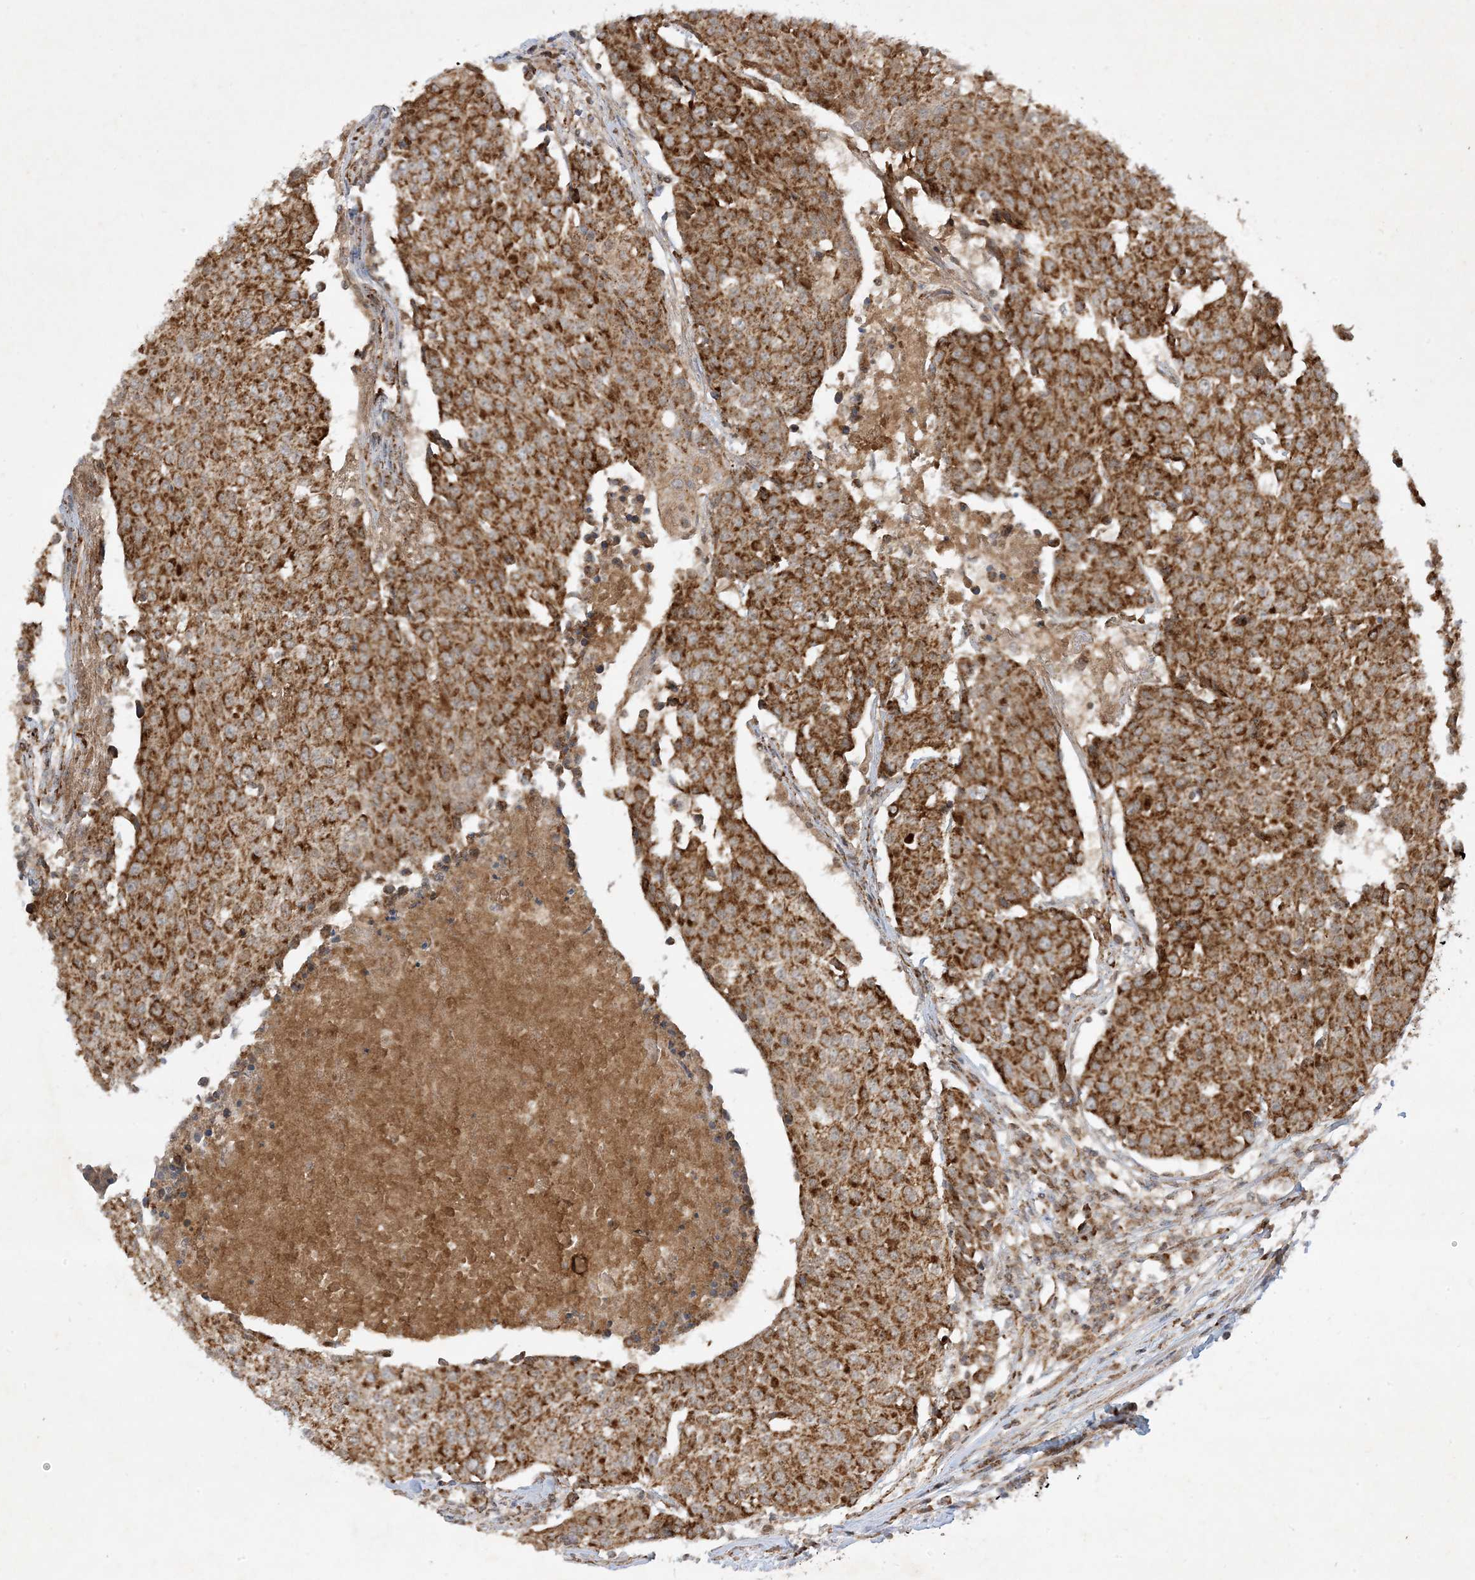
{"staining": {"intensity": "strong", "quantity": ">75%", "location": "cytoplasmic/membranous"}, "tissue": "urothelial cancer", "cell_type": "Tumor cells", "image_type": "cancer", "snomed": [{"axis": "morphology", "description": "Urothelial carcinoma, High grade"}, {"axis": "topography", "description": "Urinary bladder"}], "caption": "High-grade urothelial carcinoma stained with a brown dye displays strong cytoplasmic/membranous positive positivity in approximately >75% of tumor cells.", "gene": "NDUFAF3", "patient": {"sex": "female", "age": 85}}